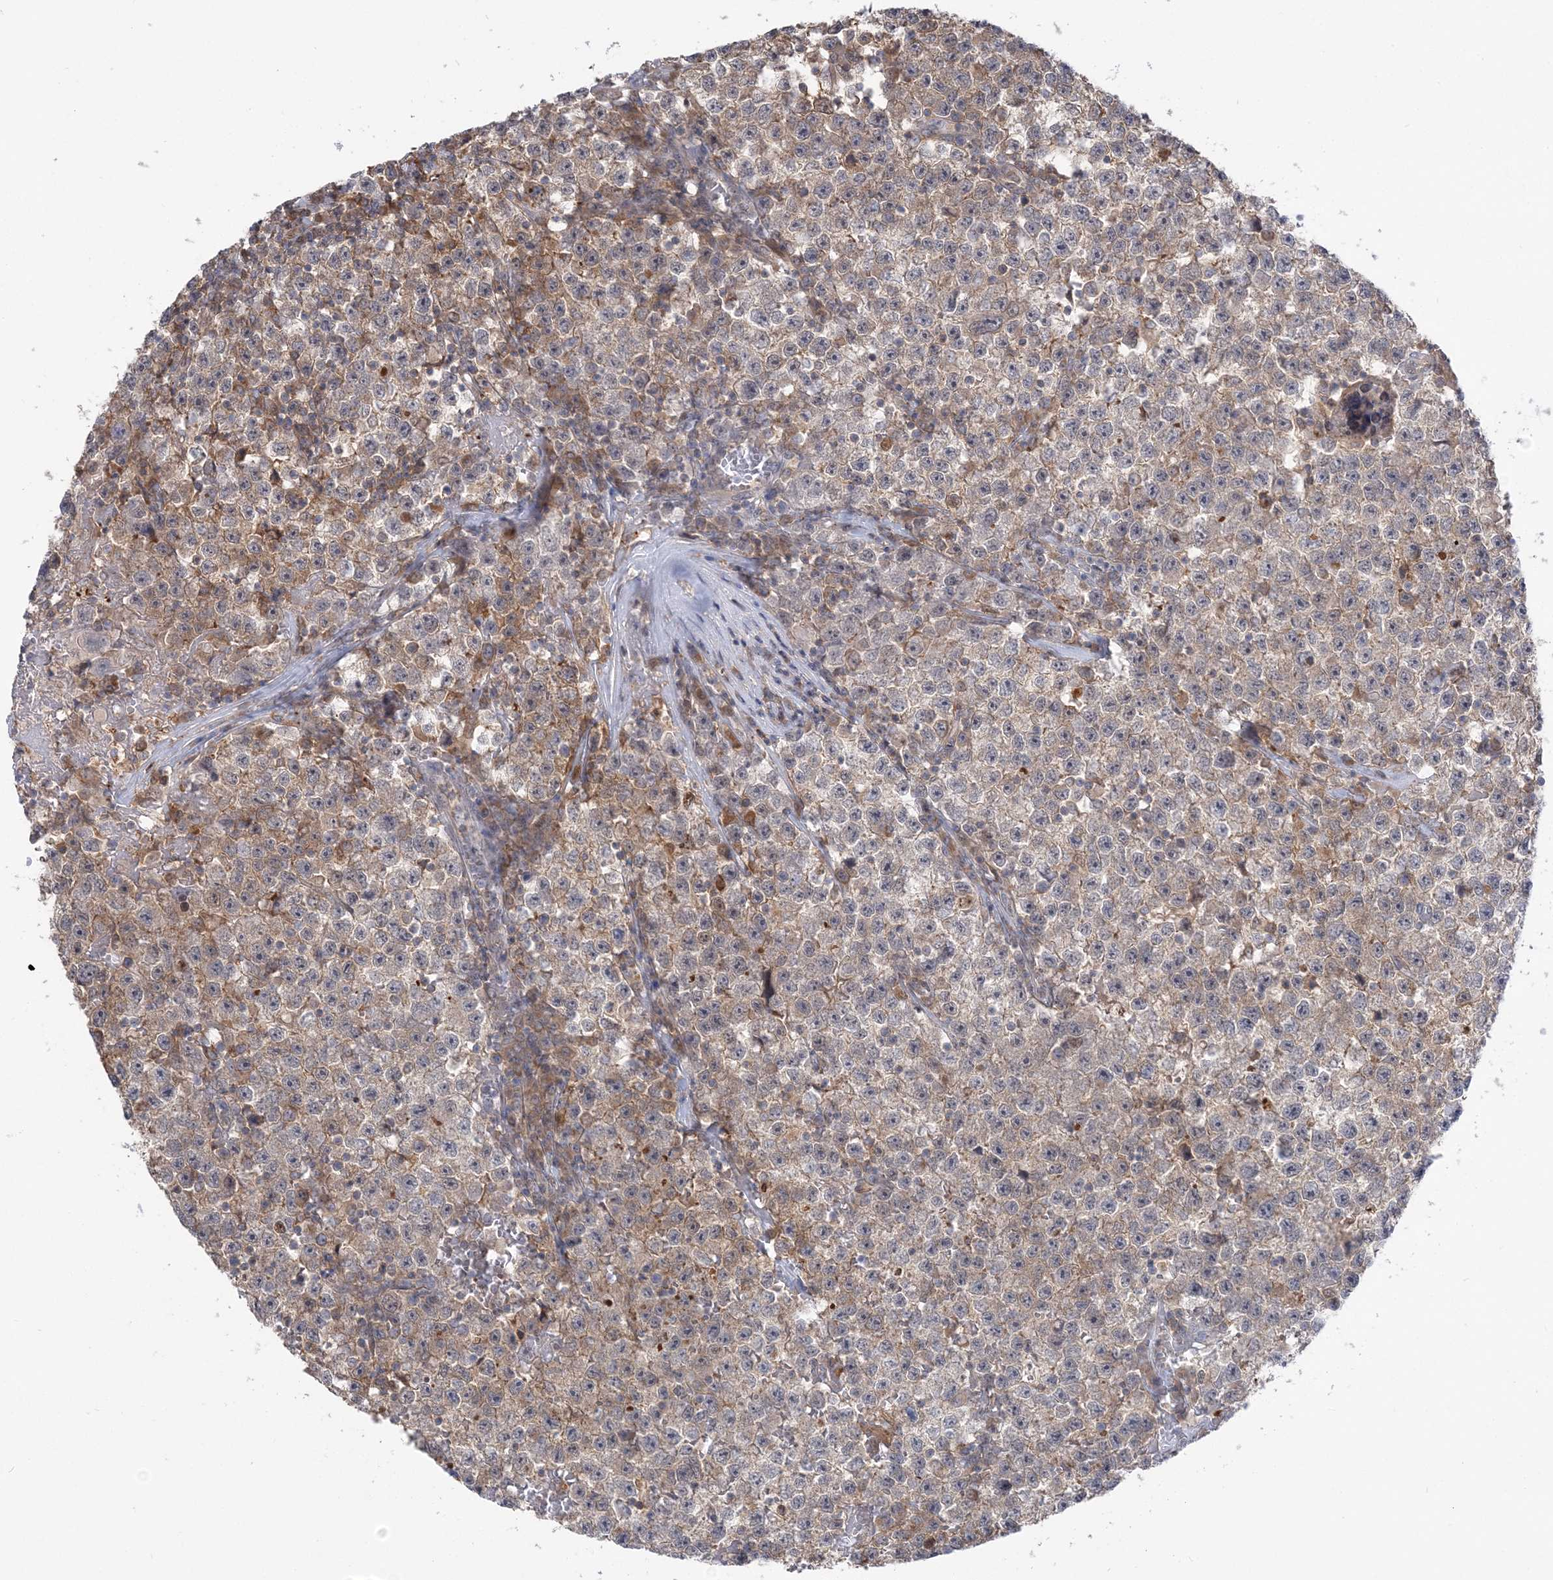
{"staining": {"intensity": "weak", "quantity": "25%-75%", "location": "cytoplasmic/membranous"}, "tissue": "testis cancer", "cell_type": "Tumor cells", "image_type": "cancer", "snomed": [{"axis": "morphology", "description": "Seminoma, NOS"}, {"axis": "topography", "description": "Testis"}], "caption": "Protein staining reveals weak cytoplasmic/membranous positivity in about 25%-75% of tumor cells in testis seminoma. (brown staining indicates protein expression, while blue staining denotes nuclei).", "gene": "THADA", "patient": {"sex": "male", "age": 22}}